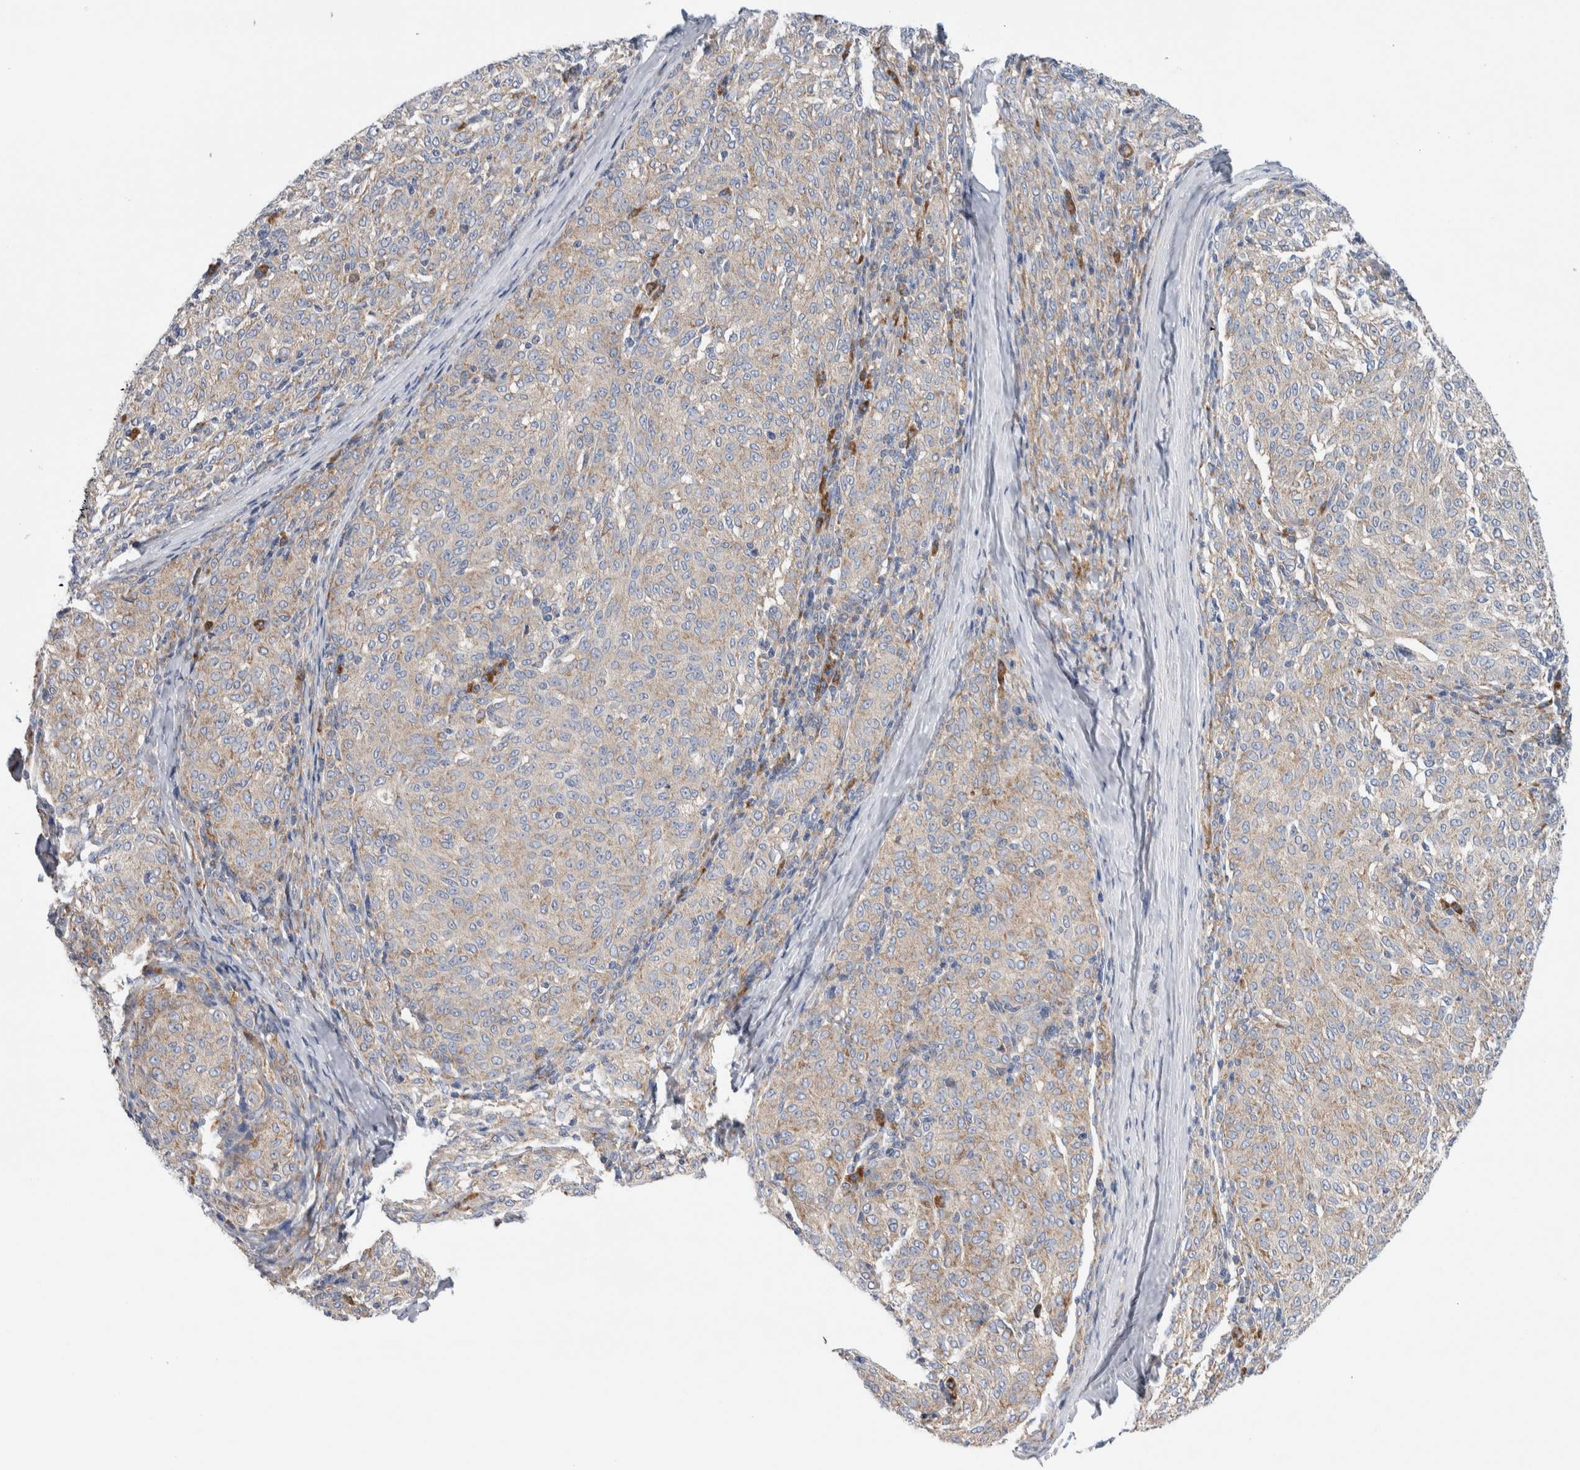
{"staining": {"intensity": "weak", "quantity": "25%-75%", "location": "cytoplasmic/membranous"}, "tissue": "melanoma", "cell_type": "Tumor cells", "image_type": "cancer", "snomed": [{"axis": "morphology", "description": "Malignant melanoma, NOS"}, {"axis": "topography", "description": "Skin"}], "caption": "High-power microscopy captured an immunohistochemistry photomicrograph of melanoma, revealing weak cytoplasmic/membranous positivity in about 25%-75% of tumor cells.", "gene": "RACK1", "patient": {"sex": "female", "age": 72}}